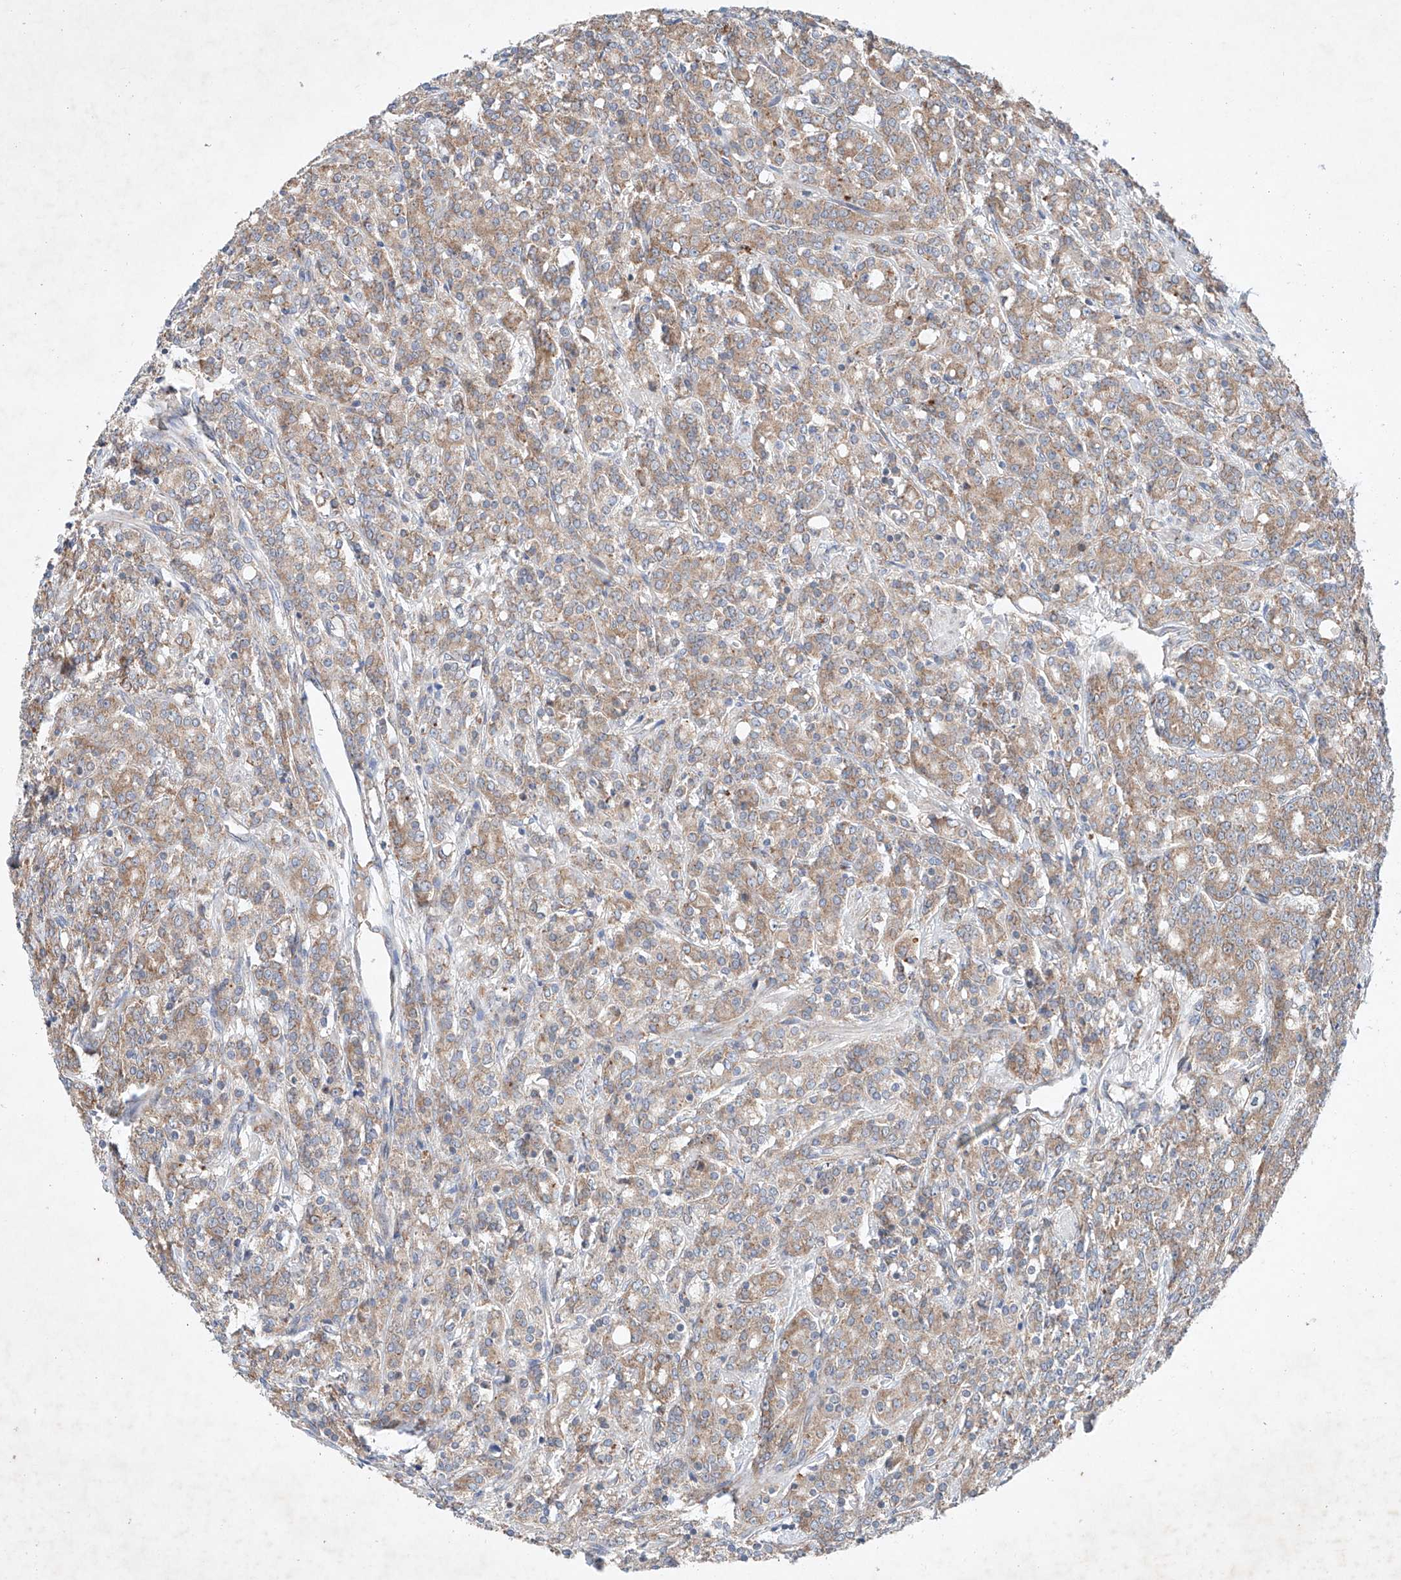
{"staining": {"intensity": "moderate", "quantity": ">75%", "location": "cytoplasmic/membranous"}, "tissue": "prostate cancer", "cell_type": "Tumor cells", "image_type": "cancer", "snomed": [{"axis": "morphology", "description": "Adenocarcinoma, High grade"}, {"axis": "topography", "description": "Prostate"}], "caption": "IHC image of adenocarcinoma (high-grade) (prostate) stained for a protein (brown), which displays medium levels of moderate cytoplasmic/membranous staining in about >75% of tumor cells.", "gene": "FASTK", "patient": {"sex": "male", "age": 62}}